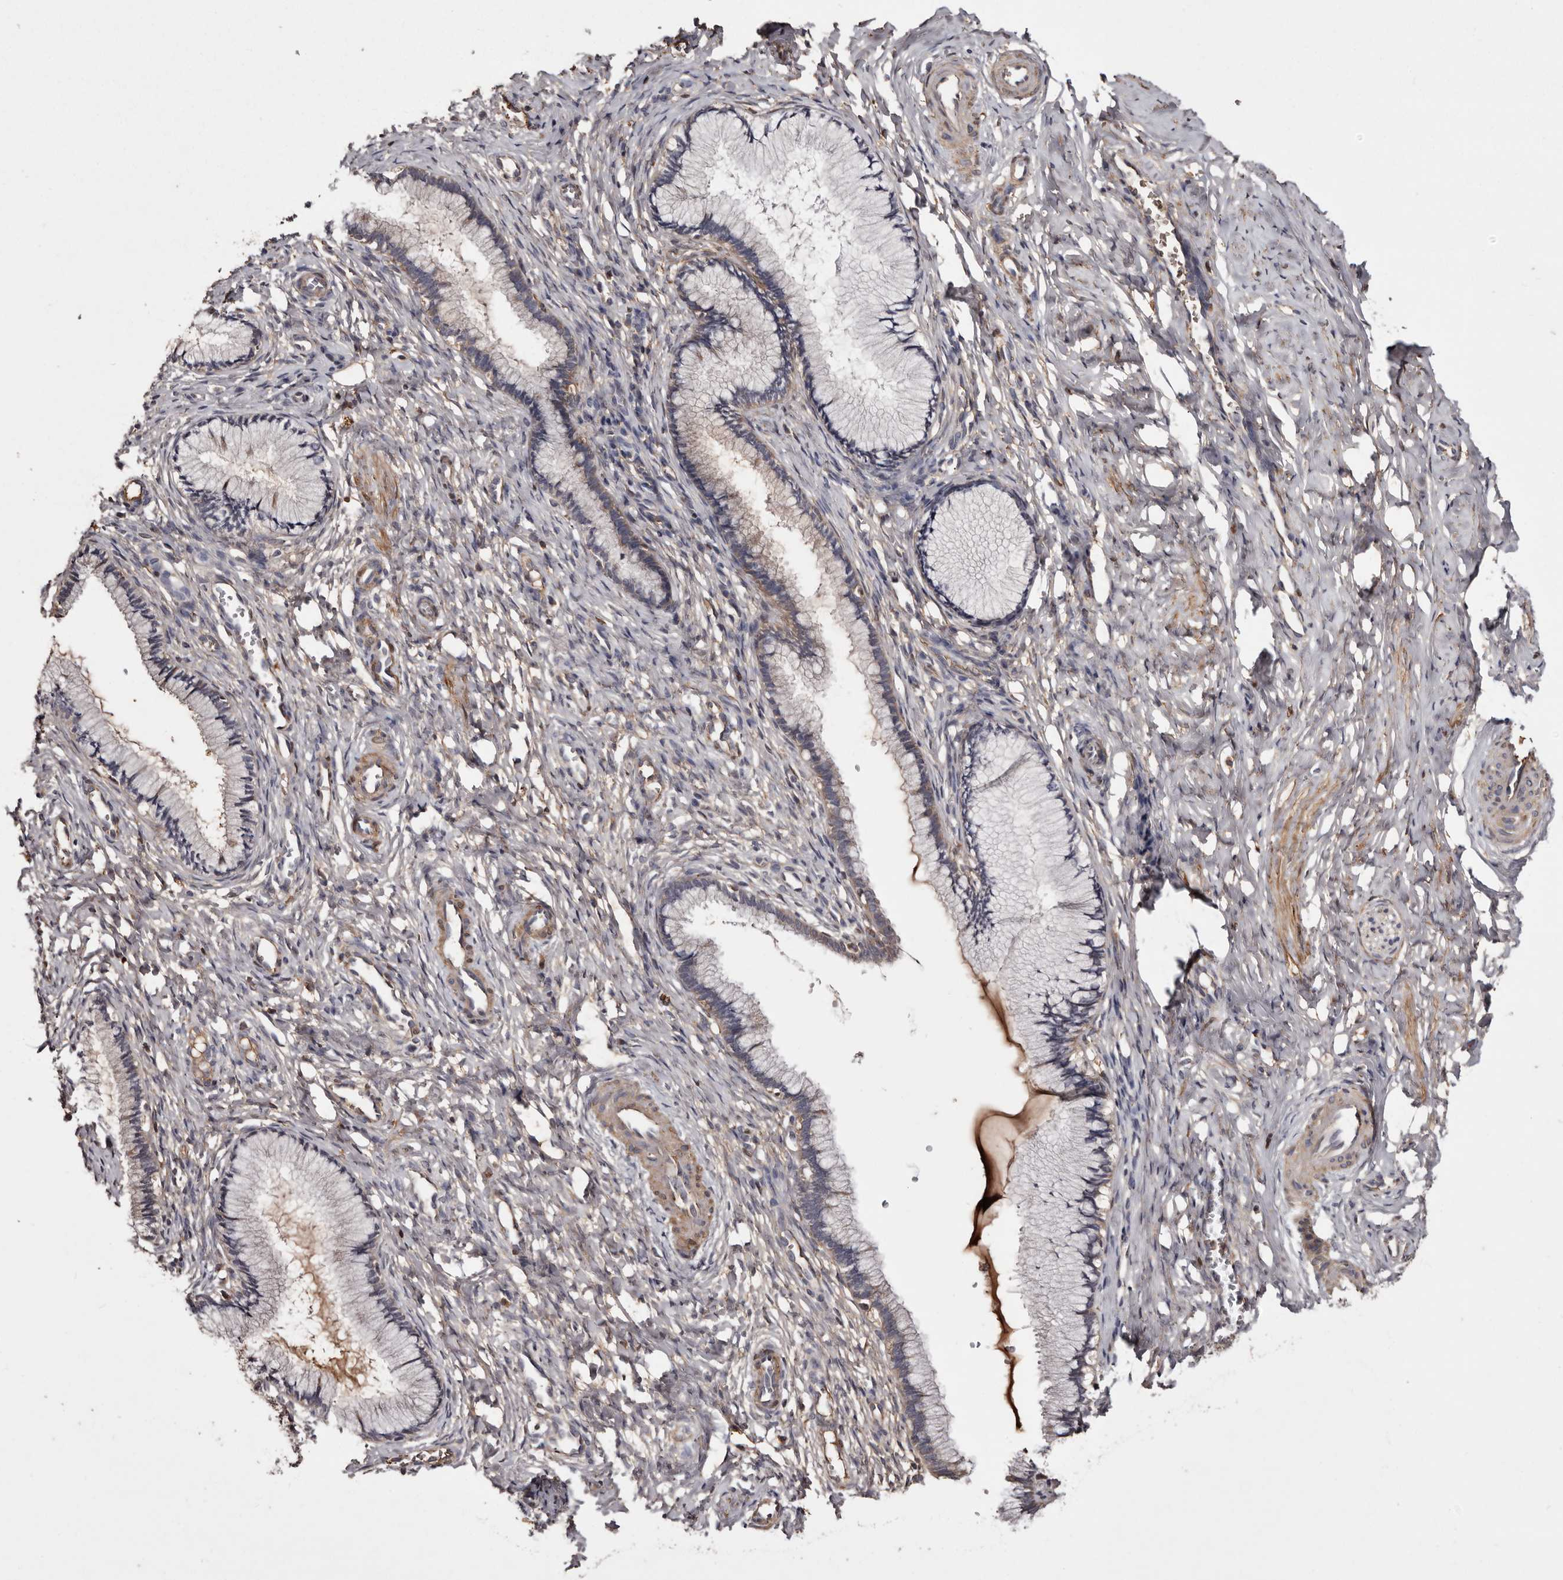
{"staining": {"intensity": "weak", "quantity": "25%-75%", "location": "cytoplasmic/membranous"}, "tissue": "cervix", "cell_type": "Glandular cells", "image_type": "normal", "snomed": [{"axis": "morphology", "description": "Normal tissue, NOS"}, {"axis": "topography", "description": "Cervix"}], "caption": "Protein expression analysis of unremarkable cervix shows weak cytoplasmic/membranous staining in about 25%-75% of glandular cells. (DAB (3,3'-diaminobenzidine) = brown stain, brightfield microscopy at high magnification).", "gene": "CYP1B1", "patient": {"sex": "female", "age": 27}}